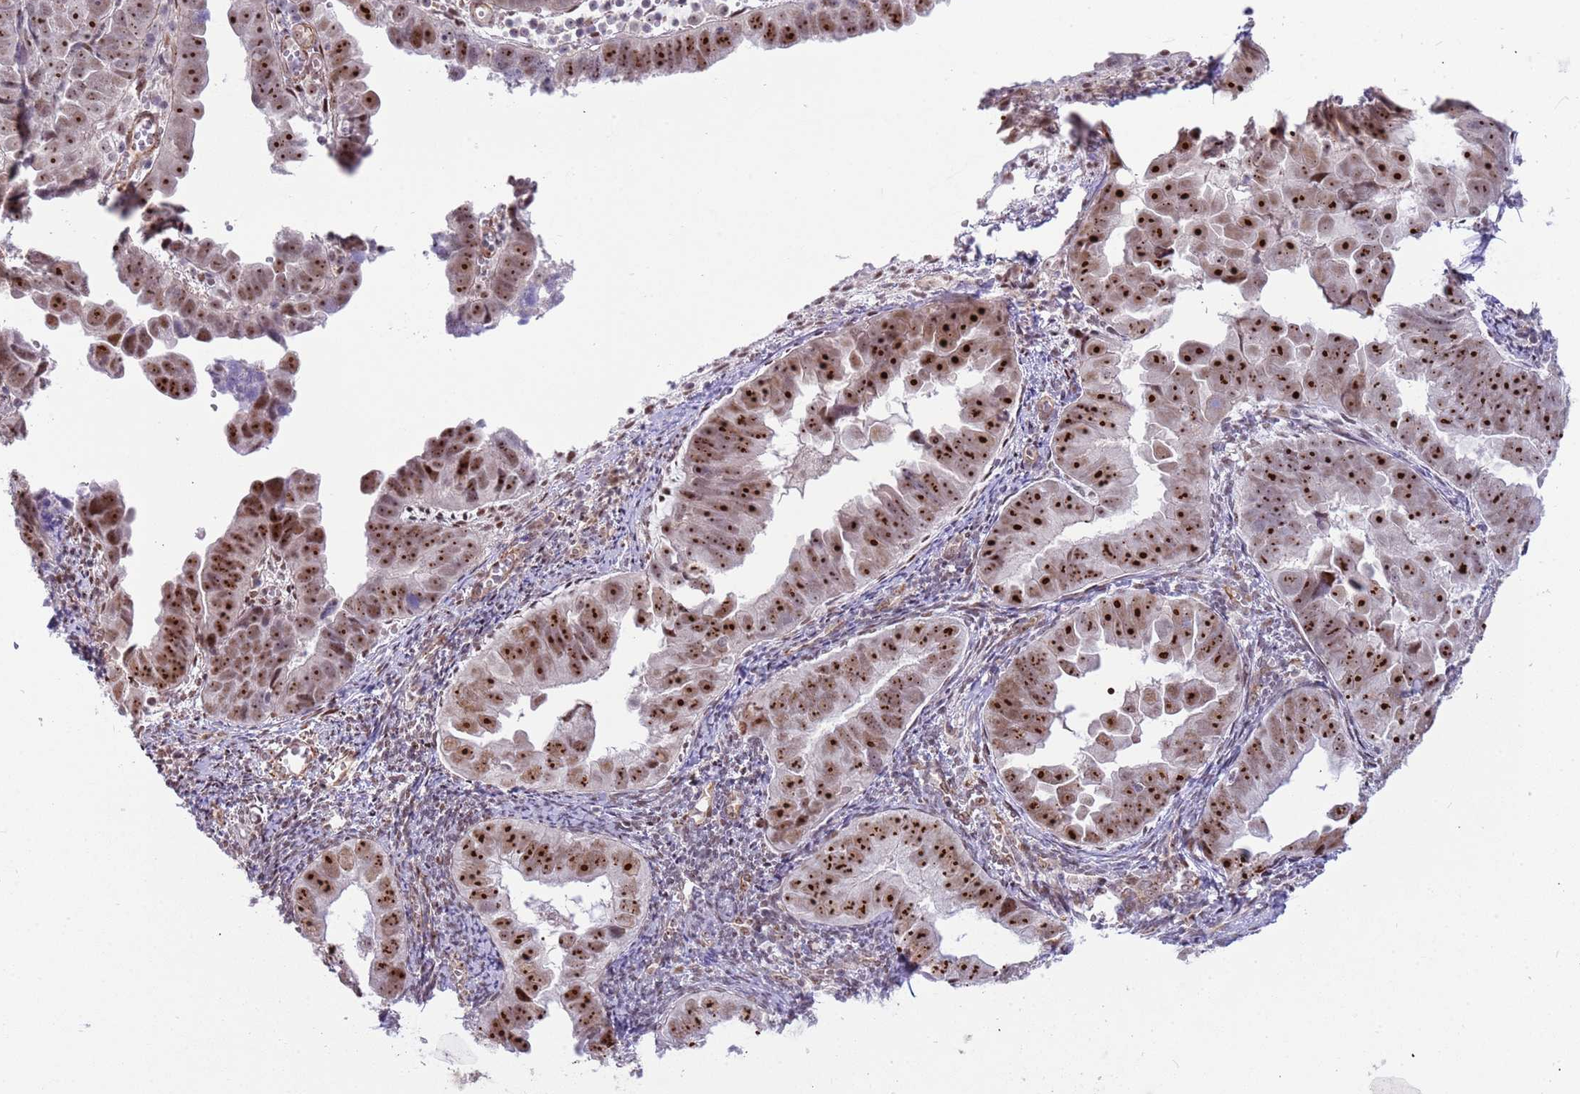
{"staining": {"intensity": "strong", "quantity": ">75%", "location": "nuclear"}, "tissue": "endometrial cancer", "cell_type": "Tumor cells", "image_type": "cancer", "snomed": [{"axis": "morphology", "description": "Adenocarcinoma, NOS"}, {"axis": "topography", "description": "Endometrium"}], "caption": "A photomicrograph of human endometrial adenocarcinoma stained for a protein demonstrates strong nuclear brown staining in tumor cells.", "gene": "LRMDA", "patient": {"sex": "female", "age": 75}}